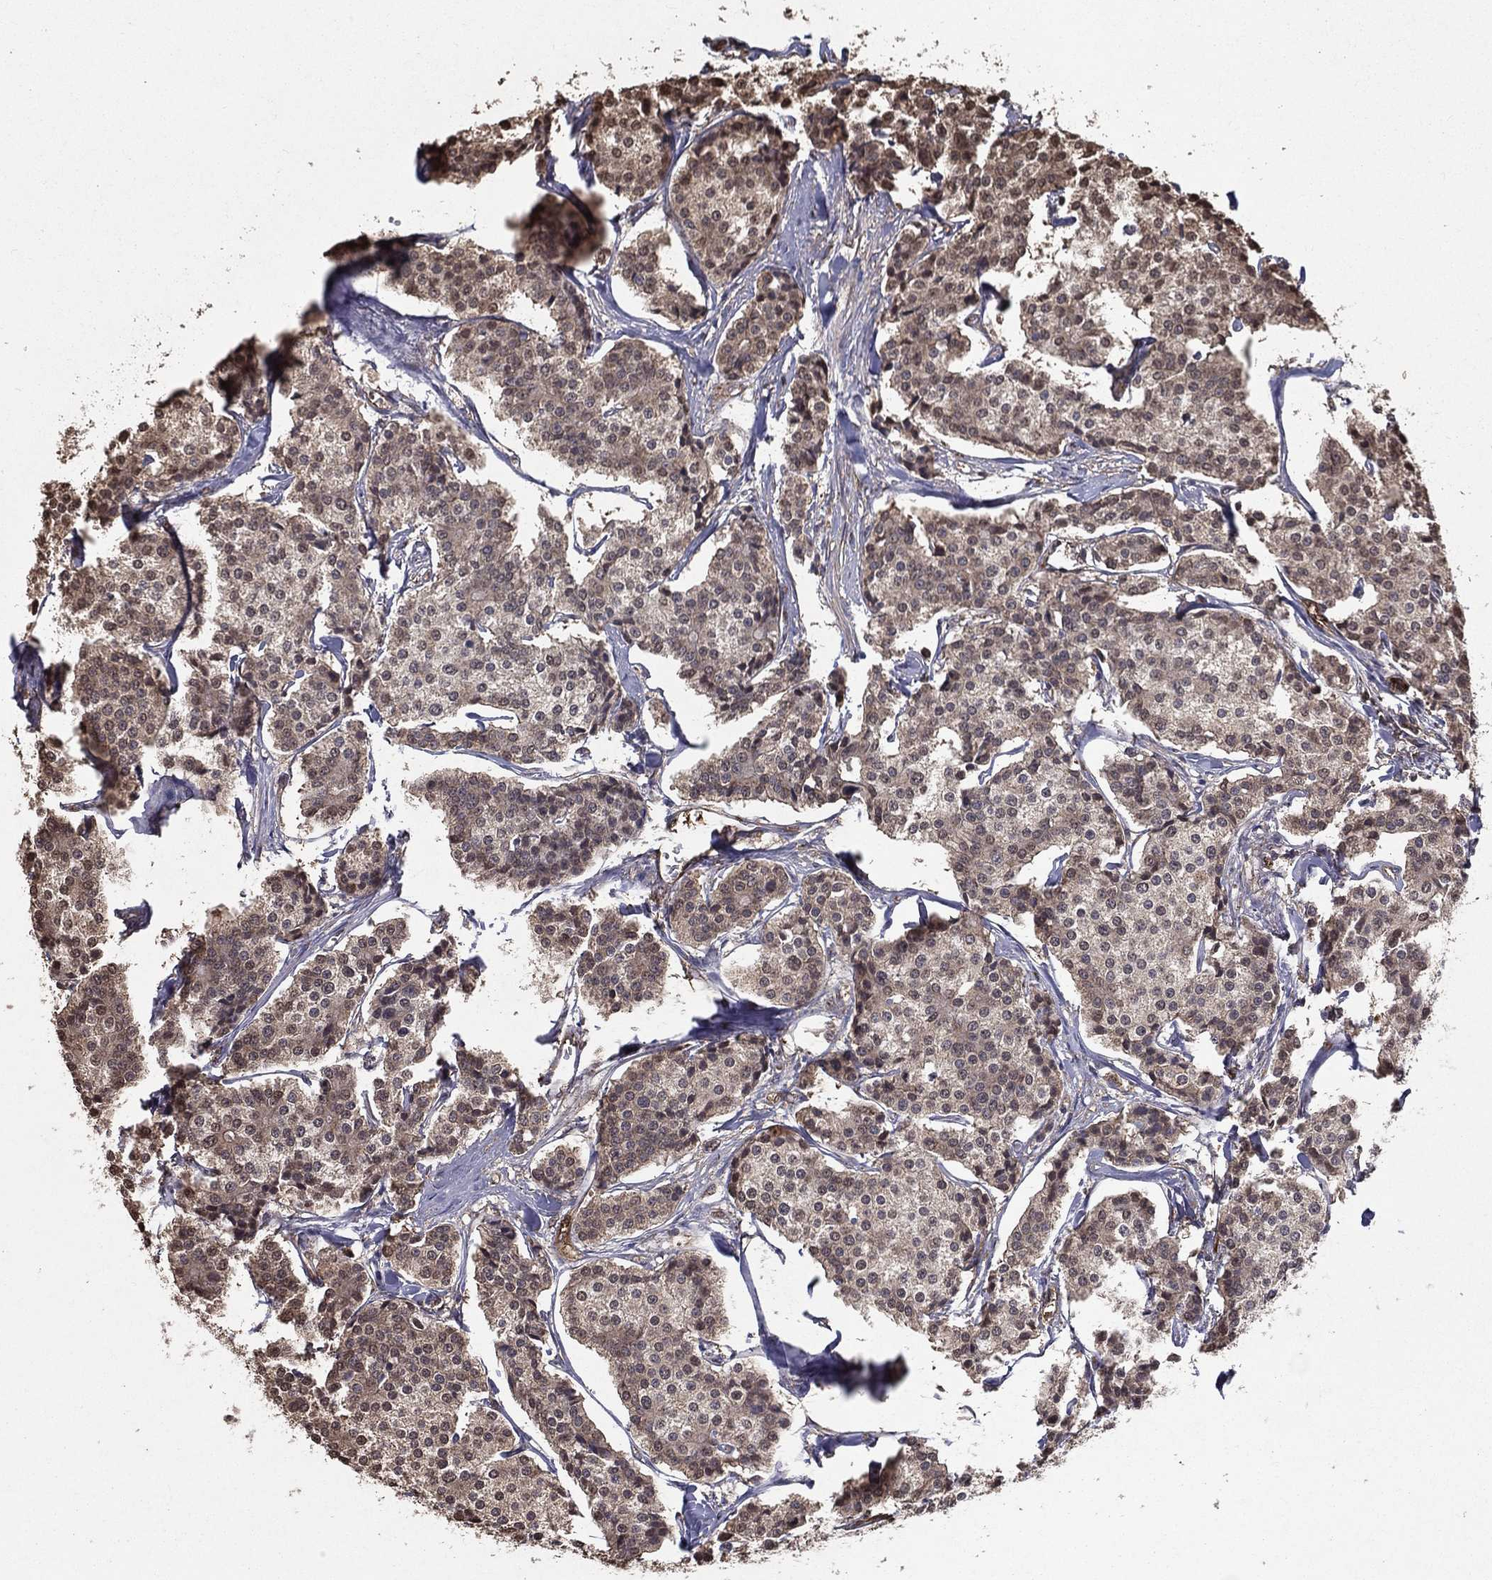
{"staining": {"intensity": "negative", "quantity": "none", "location": "none"}, "tissue": "carcinoid", "cell_type": "Tumor cells", "image_type": "cancer", "snomed": [{"axis": "morphology", "description": "Carcinoid, malignant, NOS"}, {"axis": "topography", "description": "Small intestine"}], "caption": "Tumor cells show no significant protein expression in carcinoid.", "gene": "CERS2", "patient": {"sex": "female", "age": 65}}